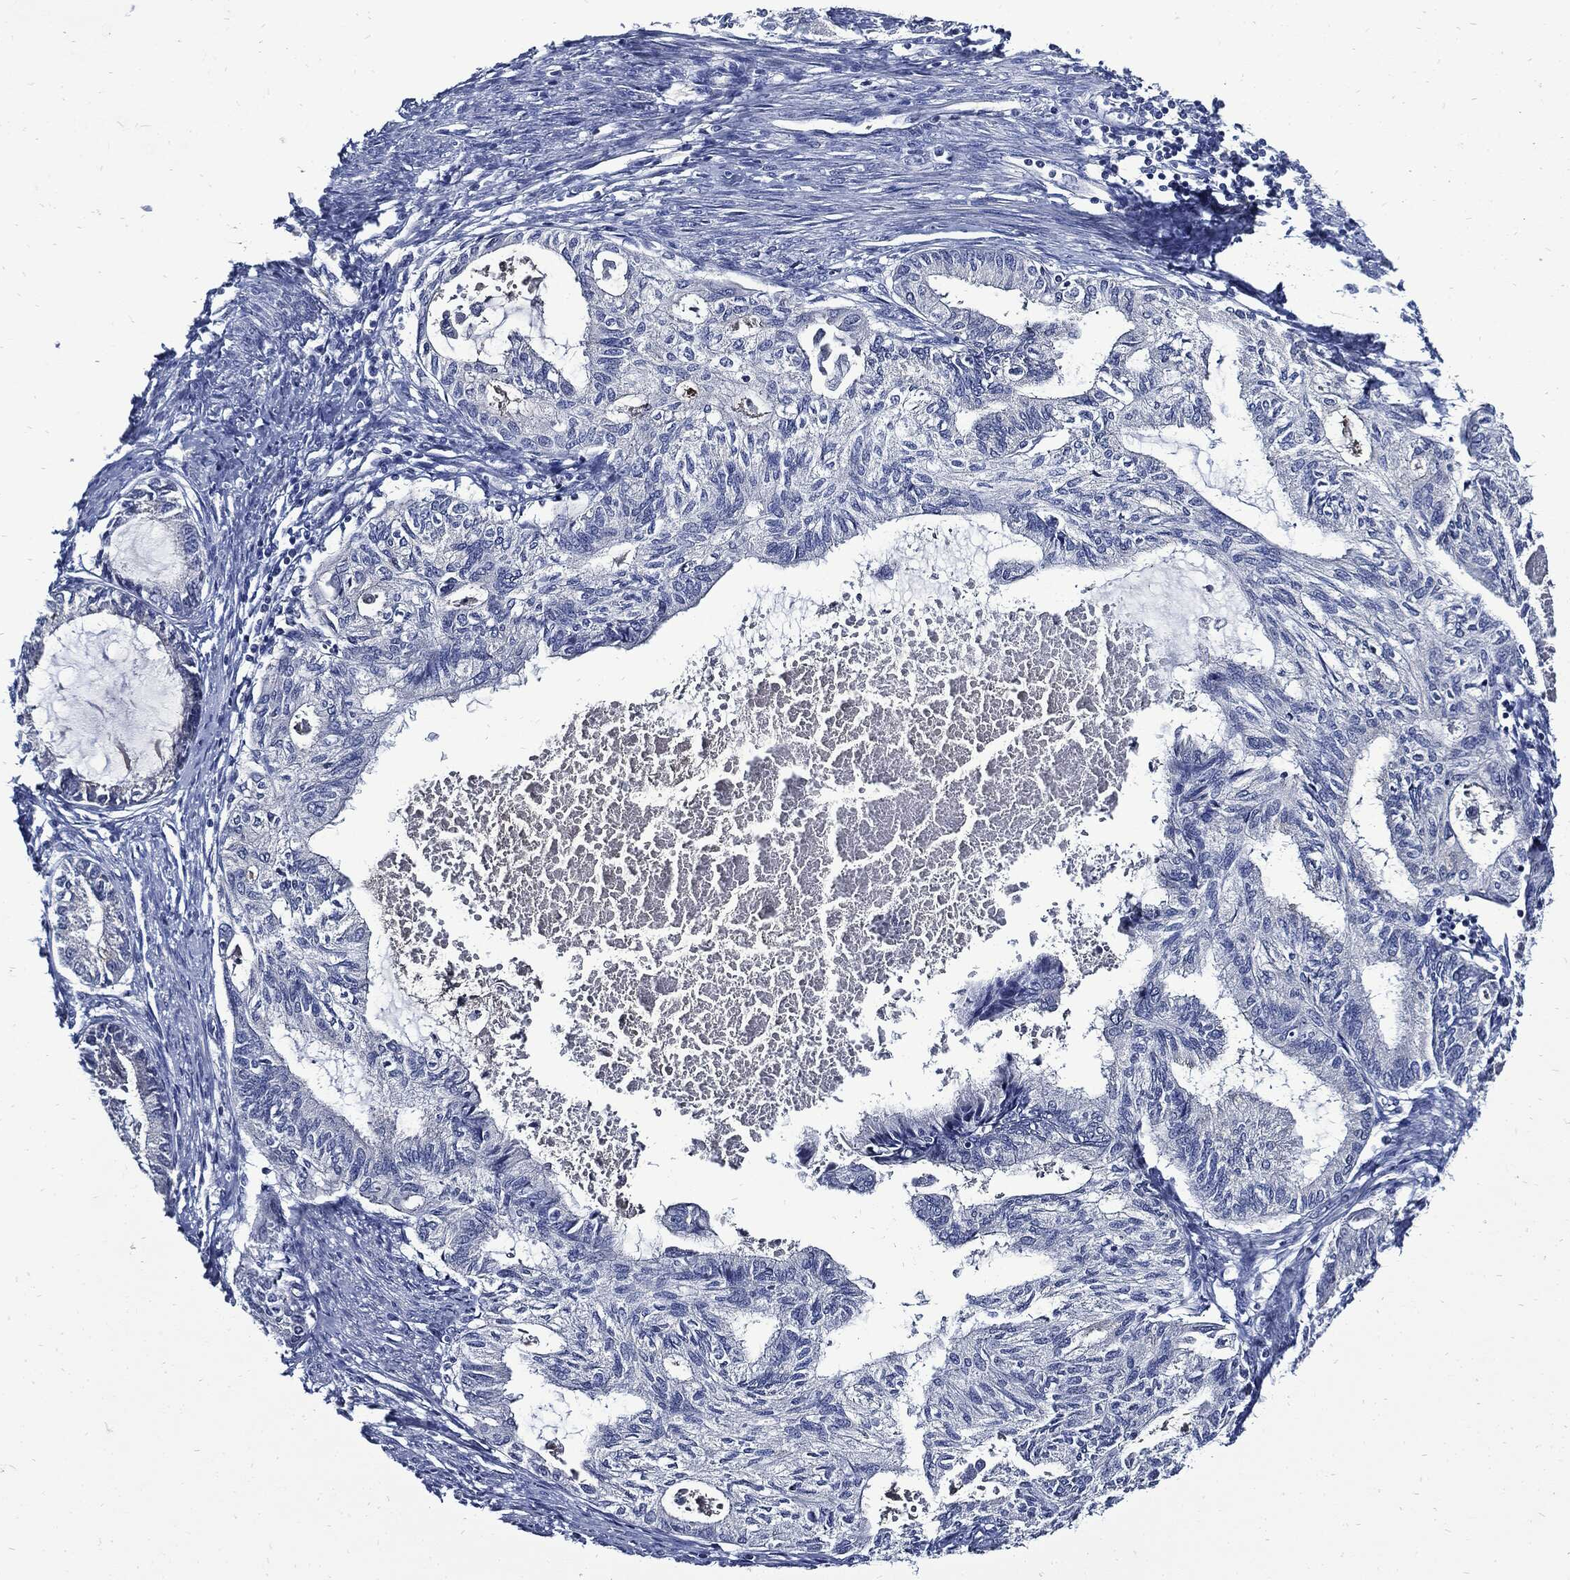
{"staining": {"intensity": "negative", "quantity": "none", "location": "none"}, "tissue": "endometrial cancer", "cell_type": "Tumor cells", "image_type": "cancer", "snomed": [{"axis": "morphology", "description": "Adenocarcinoma, NOS"}, {"axis": "topography", "description": "Endometrium"}], "caption": "Protein analysis of adenocarcinoma (endometrial) shows no significant positivity in tumor cells. The staining was performed using DAB (3,3'-diaminobenzidine) to visualize the protein expression in brown, while the nuclei were stained in blue with hematoxylin (Magnification: 20x).", "gene": "CPE", "patient": {"sex": "female", "age": 86}}